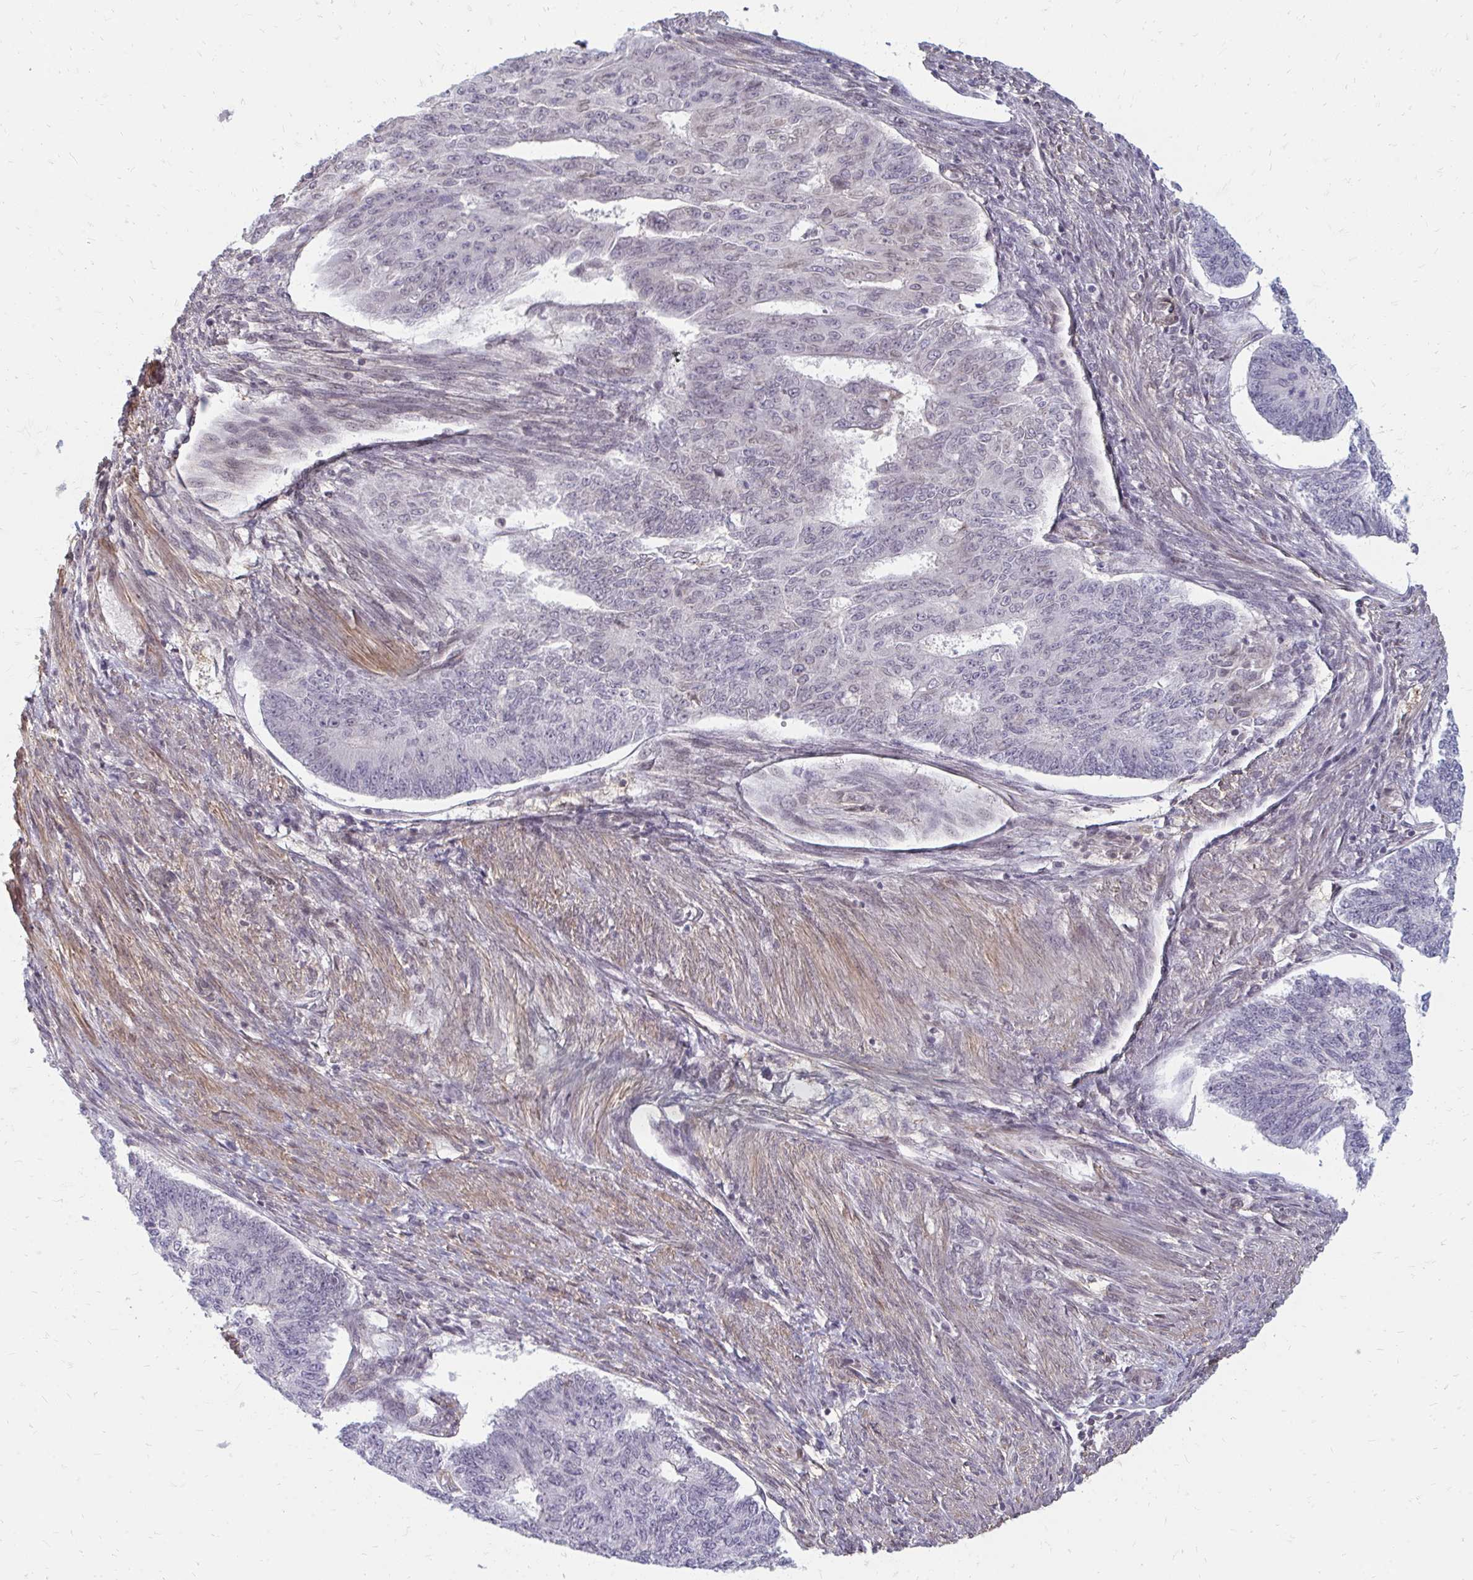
{"staining": {"intensity": "negative", "quantity": "none", "location": "none"}, "tissue": "endometrial cancer", "cell_type": "Tumor cells", "image_type": "cancer", "snomed": [{"axis": "morphology", "description": "Adenocarcinoma, NOS"}, {"axis": "topography", "description": "Endometrium"}], "caption": "High magnification brightfield microscopy of endometrial cancer (adenocarcinoma) stained with DAB (brown) and counterstained with hematoxylin (blue): tumor cells show no significant staining.", "gene": "GPC5", "patient": {"sex": "female", "age": 32}}